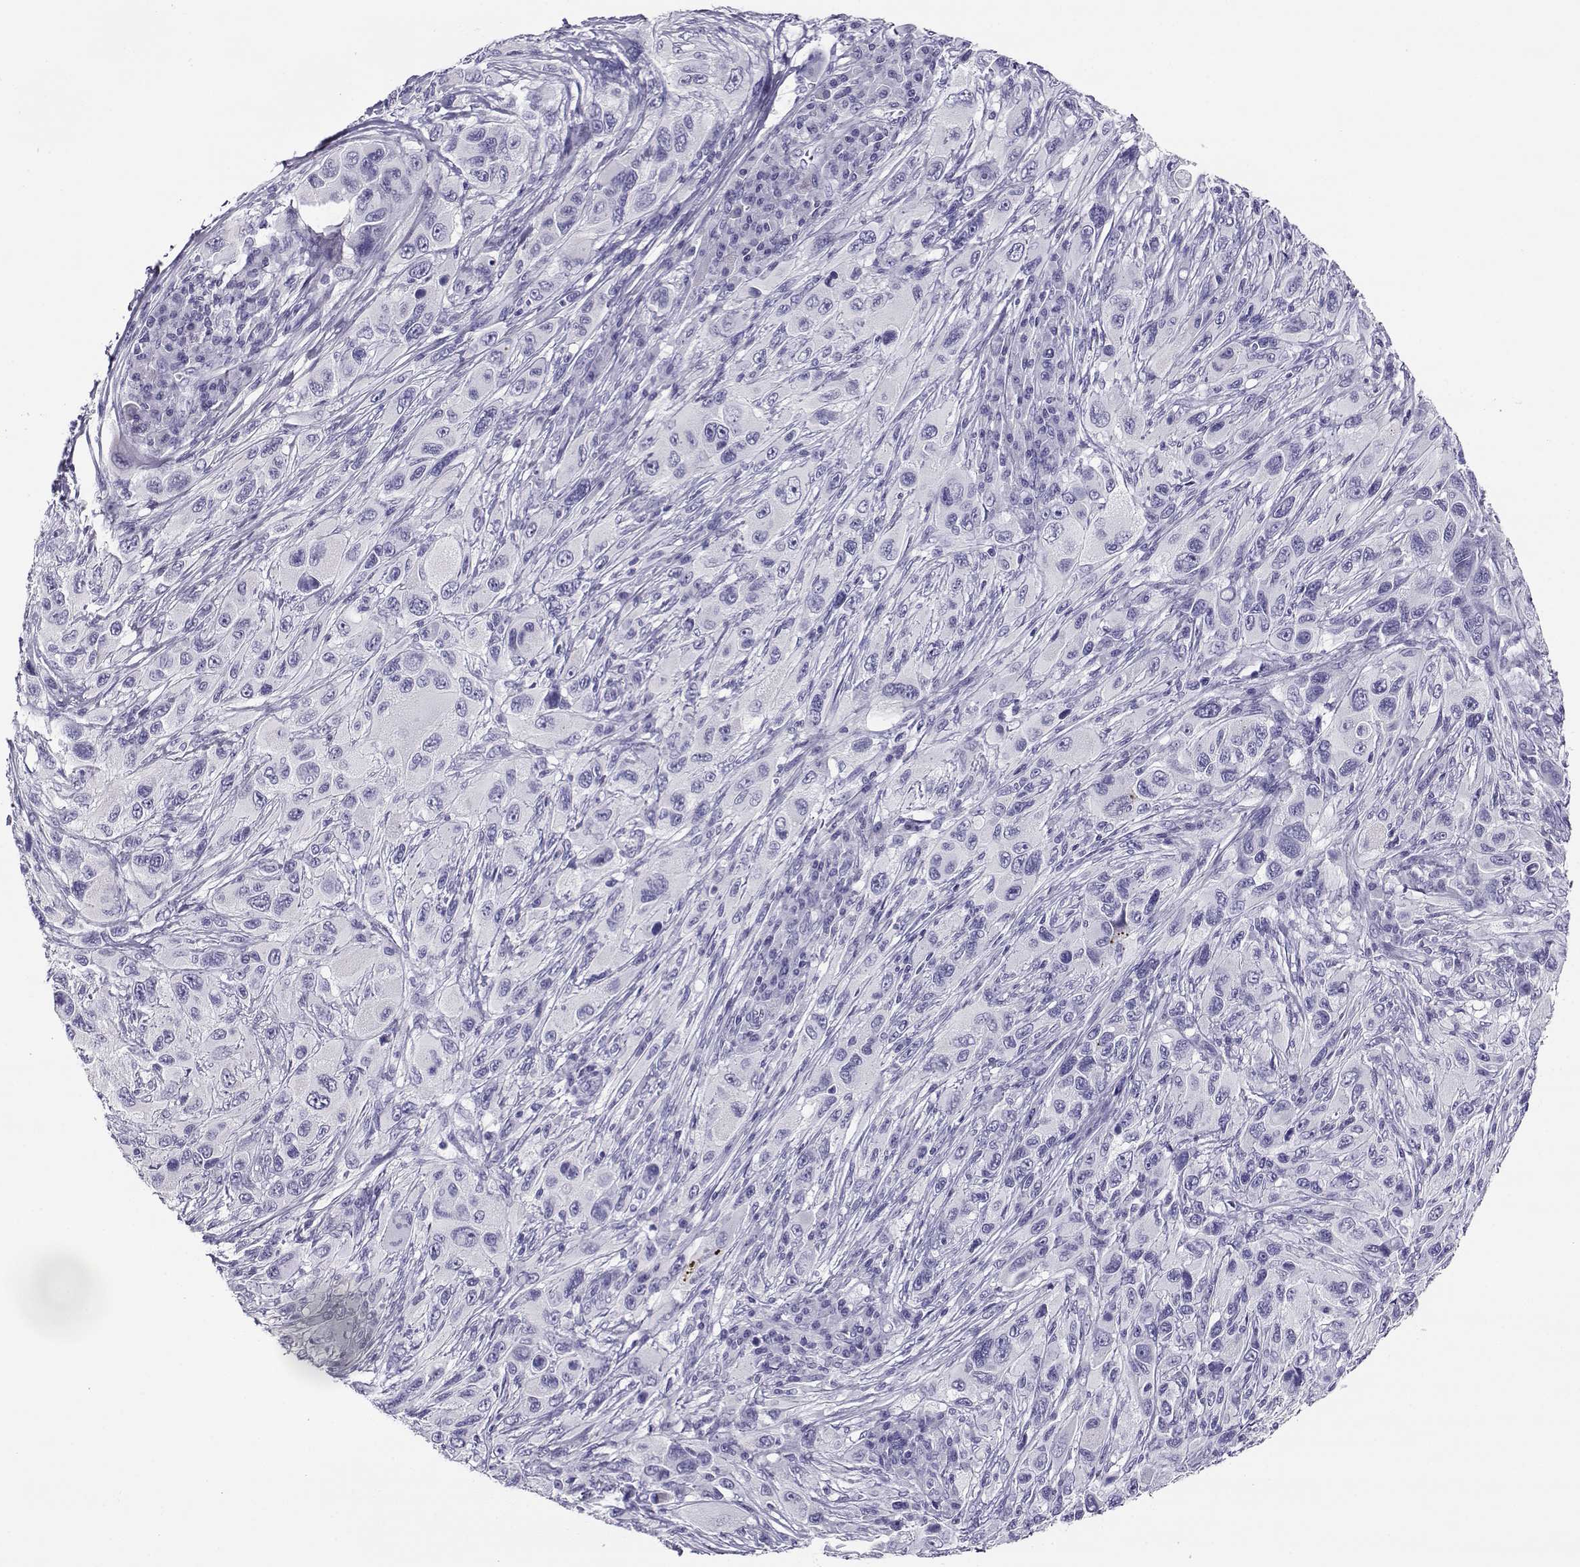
{"staining": {"intensity": "negative", "quantity": "none", "location": "none"}, "tissue": "melanoma", "cell_type": "Tumor cells", "image_type": "cancer", "snomed": [{"axis": "morphology", "description": "Malignant melanoma, NOS"}, {"axis": "topography", "description": "Skin"}], "caption": "Immunohistochemistry histopathology image of human malignant melanoma stained for a protein (brown), which displays no staining in tumor cells.", "gene": "CABS1", "patient": {"sex": "male", "age": 53}}